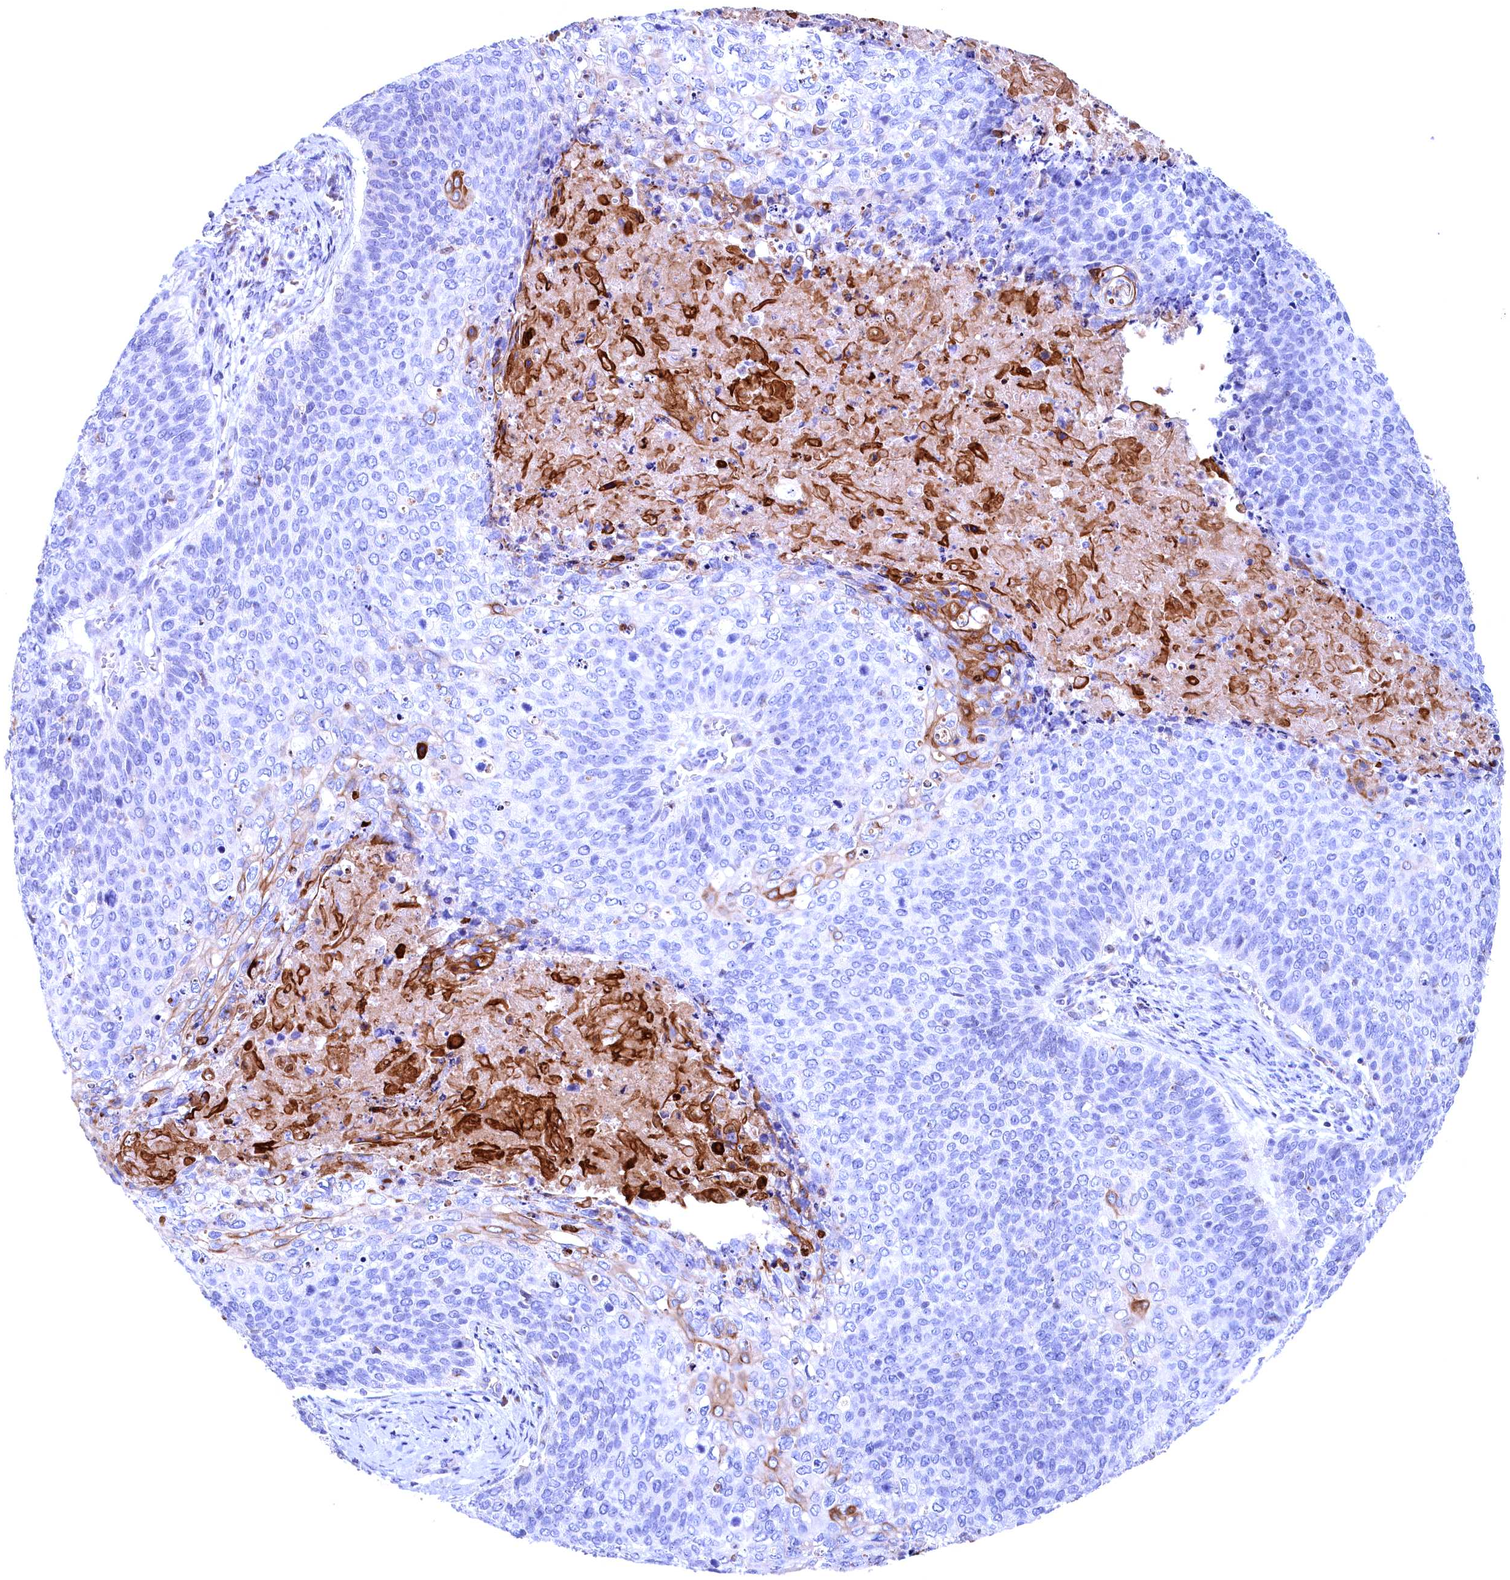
{"staining": {"intensity": "moderate", "quantity": "<25%", "location": "cytoplasmic/membranous"}, "tissue": "cervical cancer", "cell_type": "Tumor cells", "image_type": "cancer", "snomed": [{"axis": "morphology", "description": "Squamous cell carcinoma, NOS"}, {"axis": "topography", "description": "Cervix"}], "caption": "The photomicrograph exhibits a brown stain indicating the presence of a protein in the cytoplasmic/membranous of tumor cells in squamous cell carcinoma (cervical).", "gene": "GPR108", "patient": {"sex": "female", "age": 39}}